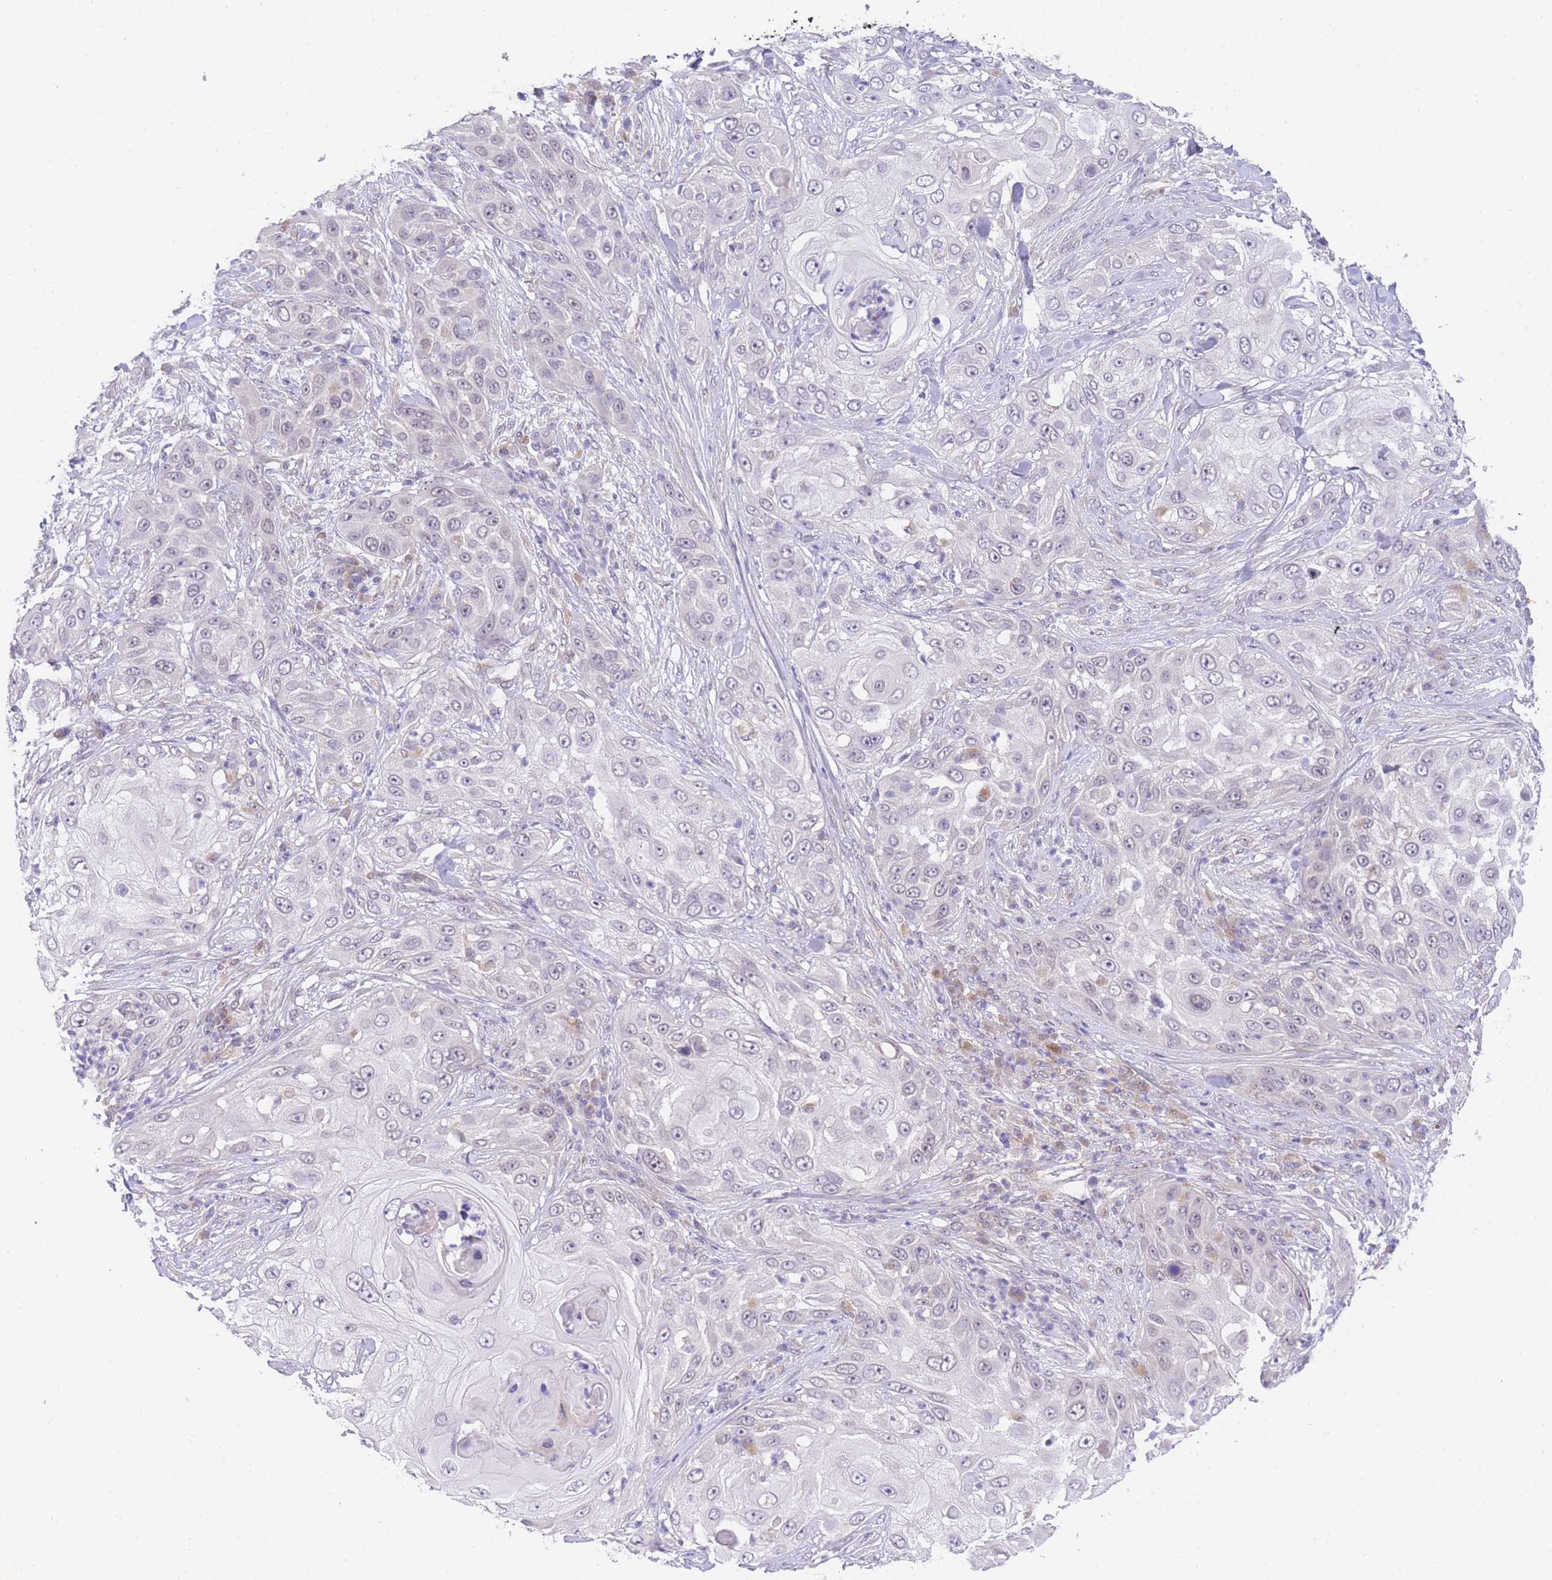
{"staining": {"intensity": "negative", "quantity": "none", "location": "none"}, "tissue": "skin cancer", "cell_type": "Tumor cells", "image_type": "cancer", "snomed": [{"axis": "morphology", "description": "Squamous cell carcinoma, NOS"}, {"axis": "topography", "description": "Skin"}], "caption": "An image of skin cancer (squamous cell carcinoma) stained for a protein demonstrates no brown staining in tumor cells. (DAB (3,3'-diaminobenzidine) immunohistochemistry, high magnification).", "gene": "SLC25A33", "patient": {"sex": "female", "age": 44}}